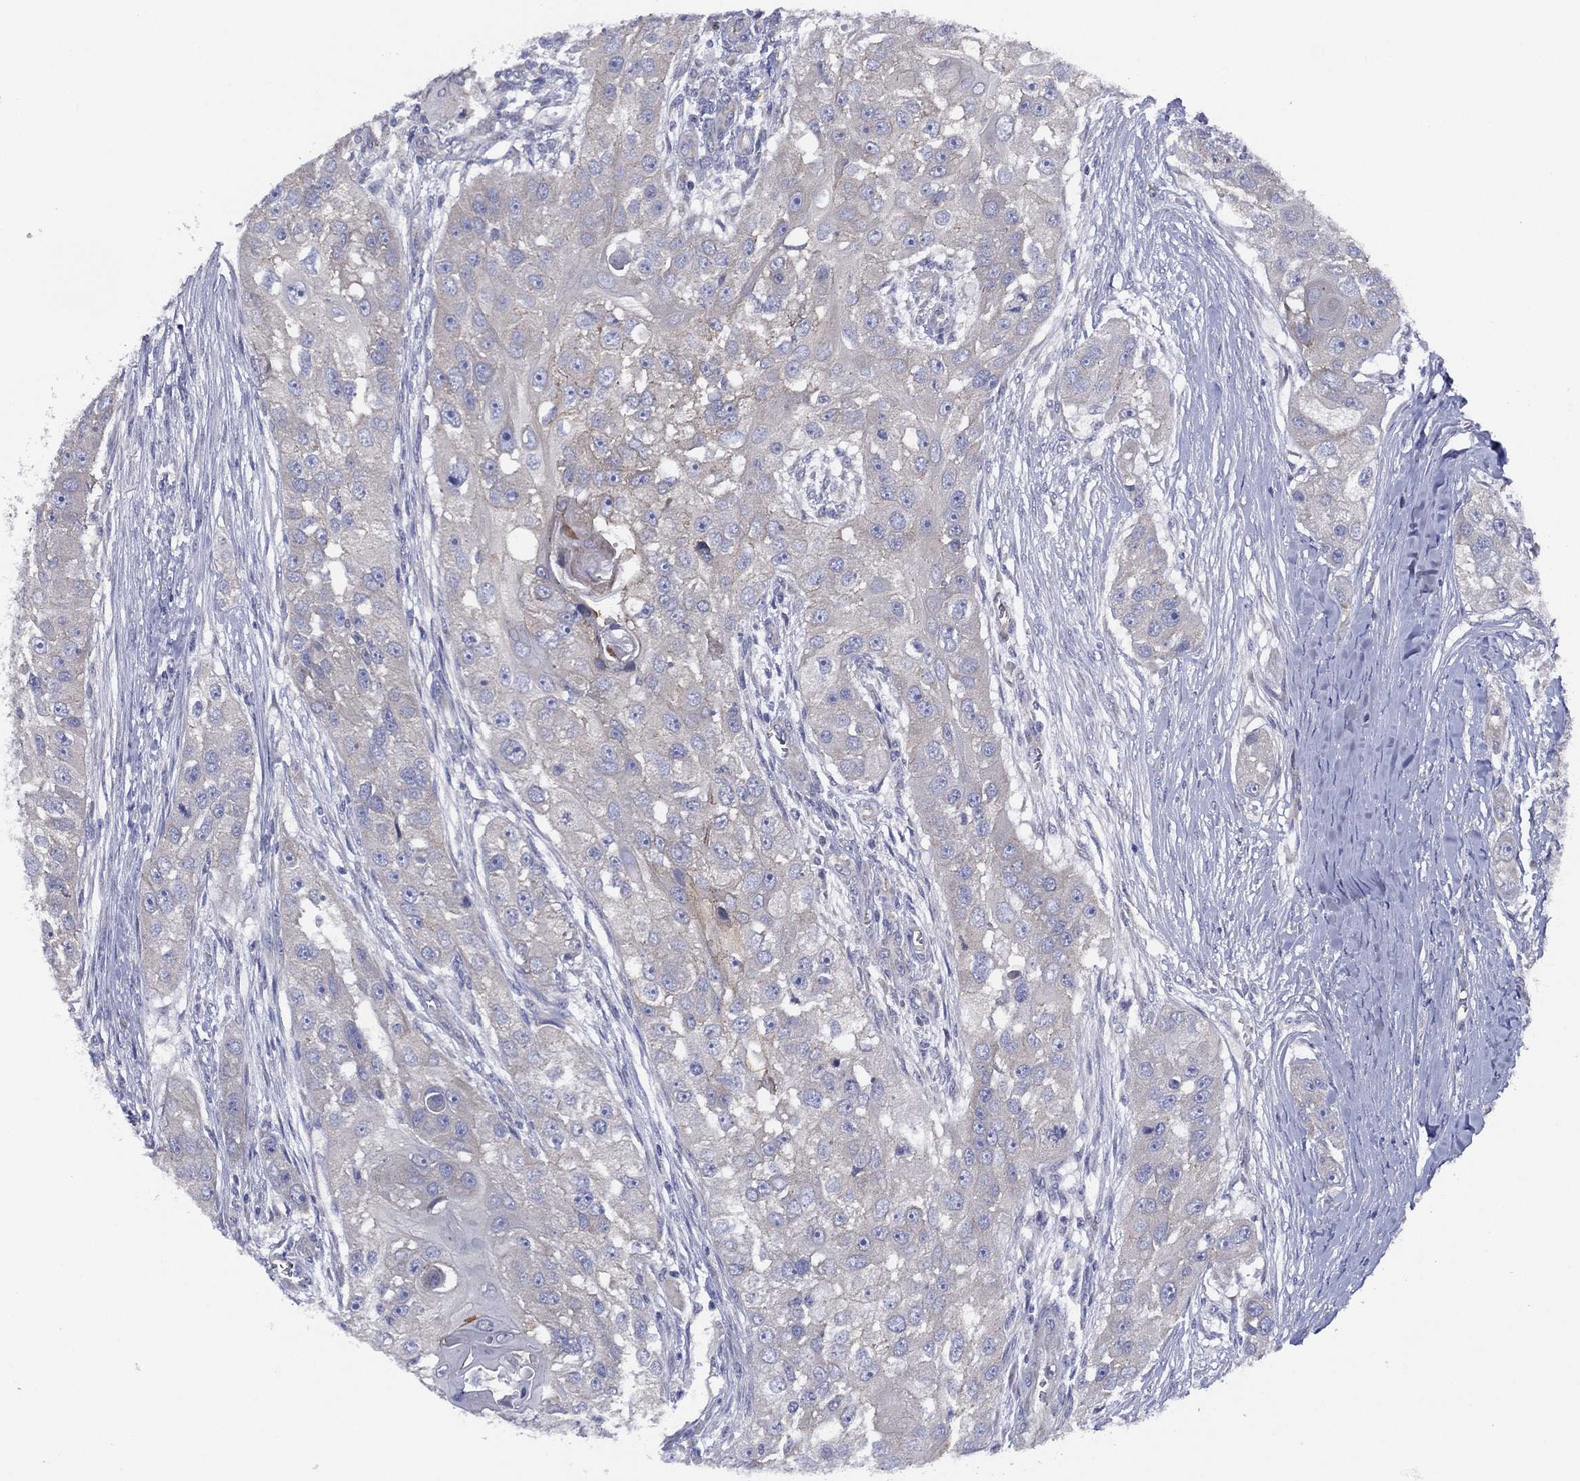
{"staining": {"intensity": "negative", "quantity": "none", "location": "none"}, "tissue": "head and neck cancer", "cell_type": "Tumor cells", "image_type": "cancer", "snomed": [{"axis": "morphology", "description": "Normal tissue, NOS"}, {"axis": "morphology", "description": "Squamous cell carcinoma, NOS"}, {"axis": "topography", "description": "Skeletal muscle"}, {"axis": "topography", "description": "Head-Neck"}], "caption": "Head and neck squamous cell carcinoma stained for a protein using IHC displays no positivity tumor cells.", "gene": "ZNF223", "patient": {"sex": "male", "age": 51}}